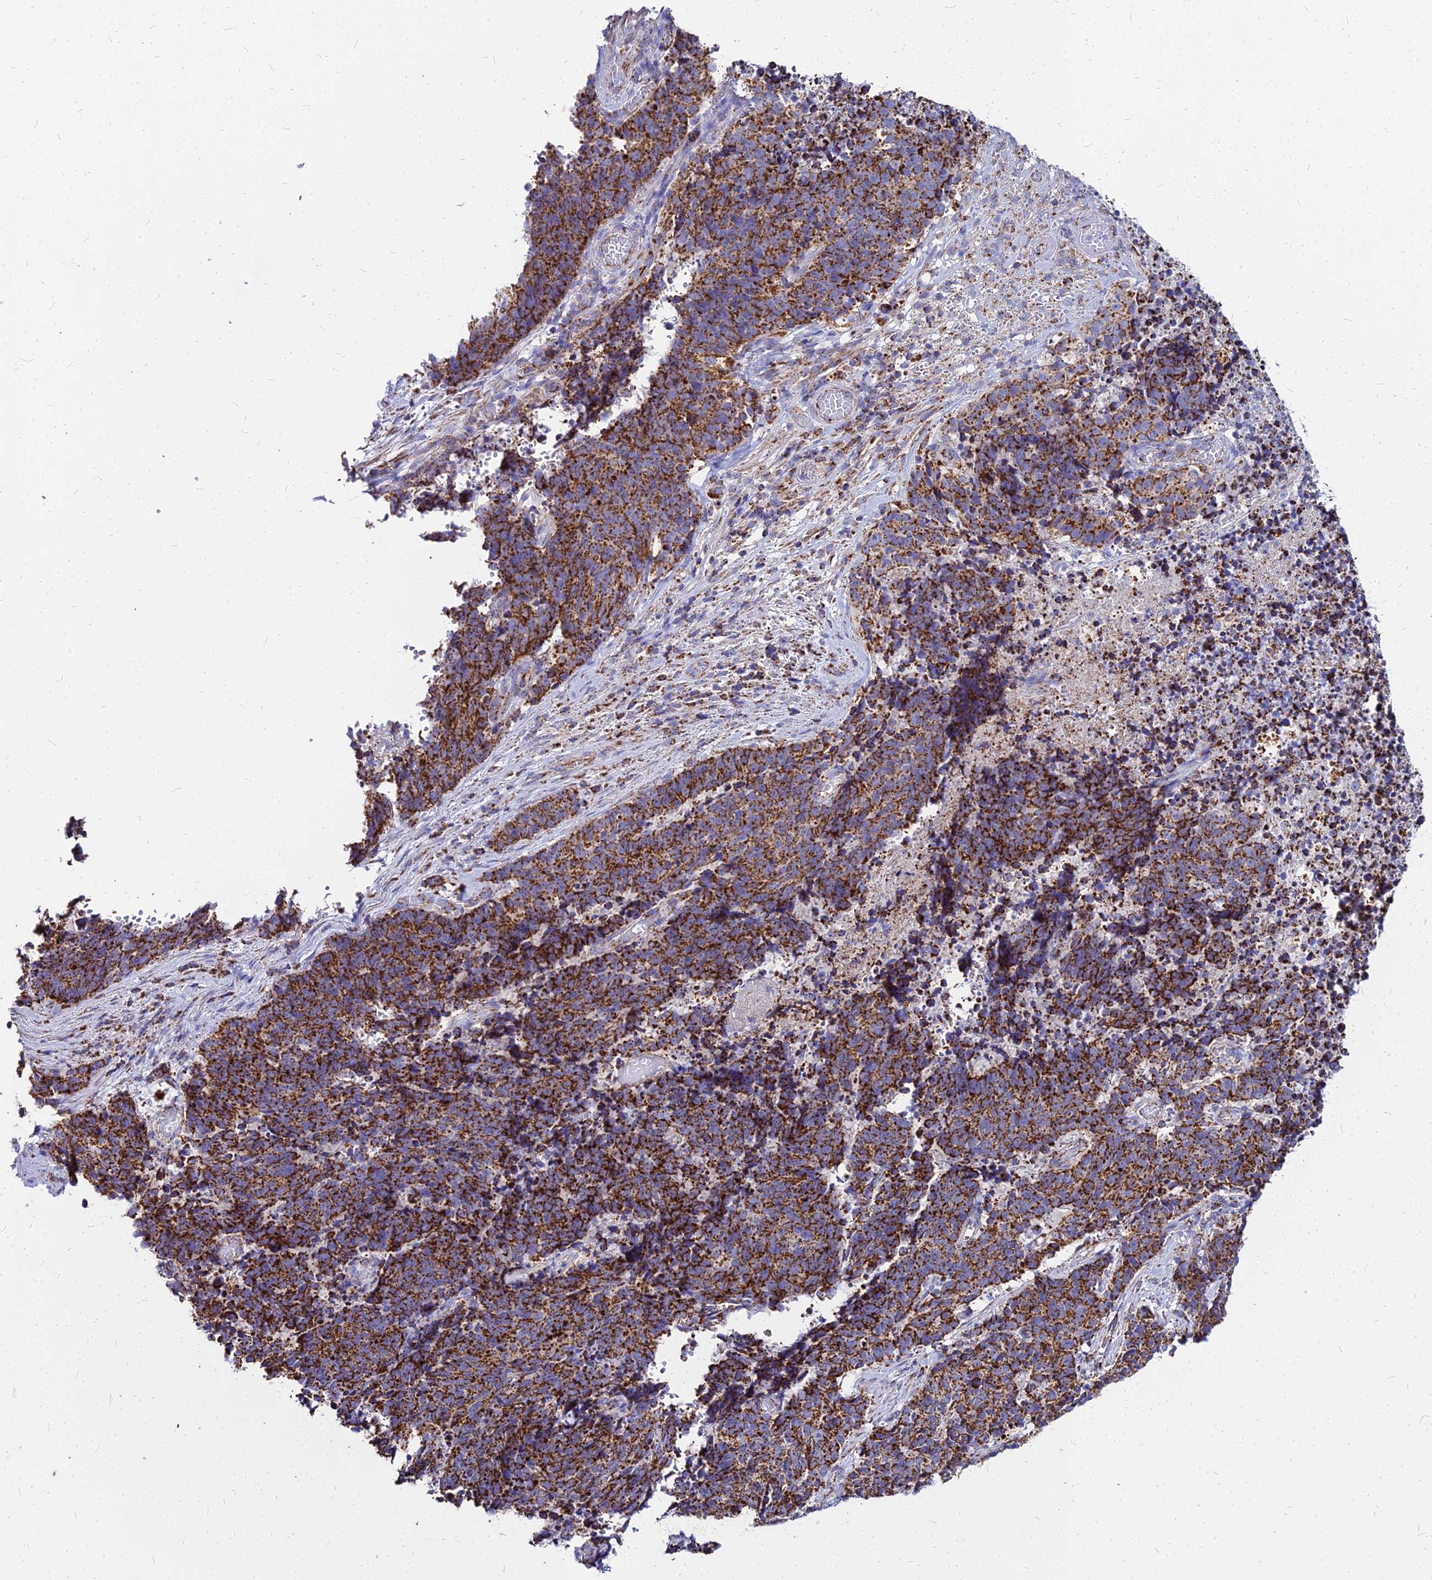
{"staining": {"intensity": "strong", "quantity": ">75%", "location": "cytoplasmic/membranous"}, "tissue": "cervical cancer", "cell_type": "Tumor cells", "image_type": "cancer", "snomed": [{"axis": "morphology", "description": "Squamous cell carcinoma, NOS"}, {"axis": "topography", "description": "Cervix"}], "caption": "Protein expression analysis of human squamous cell carcinoma (cervical) reveals strong cytoplasmic/membranous positivity in approximately >75% of tumor cells.", "gene": "DLD", "patient": {"sex": "female", "age": 29}}